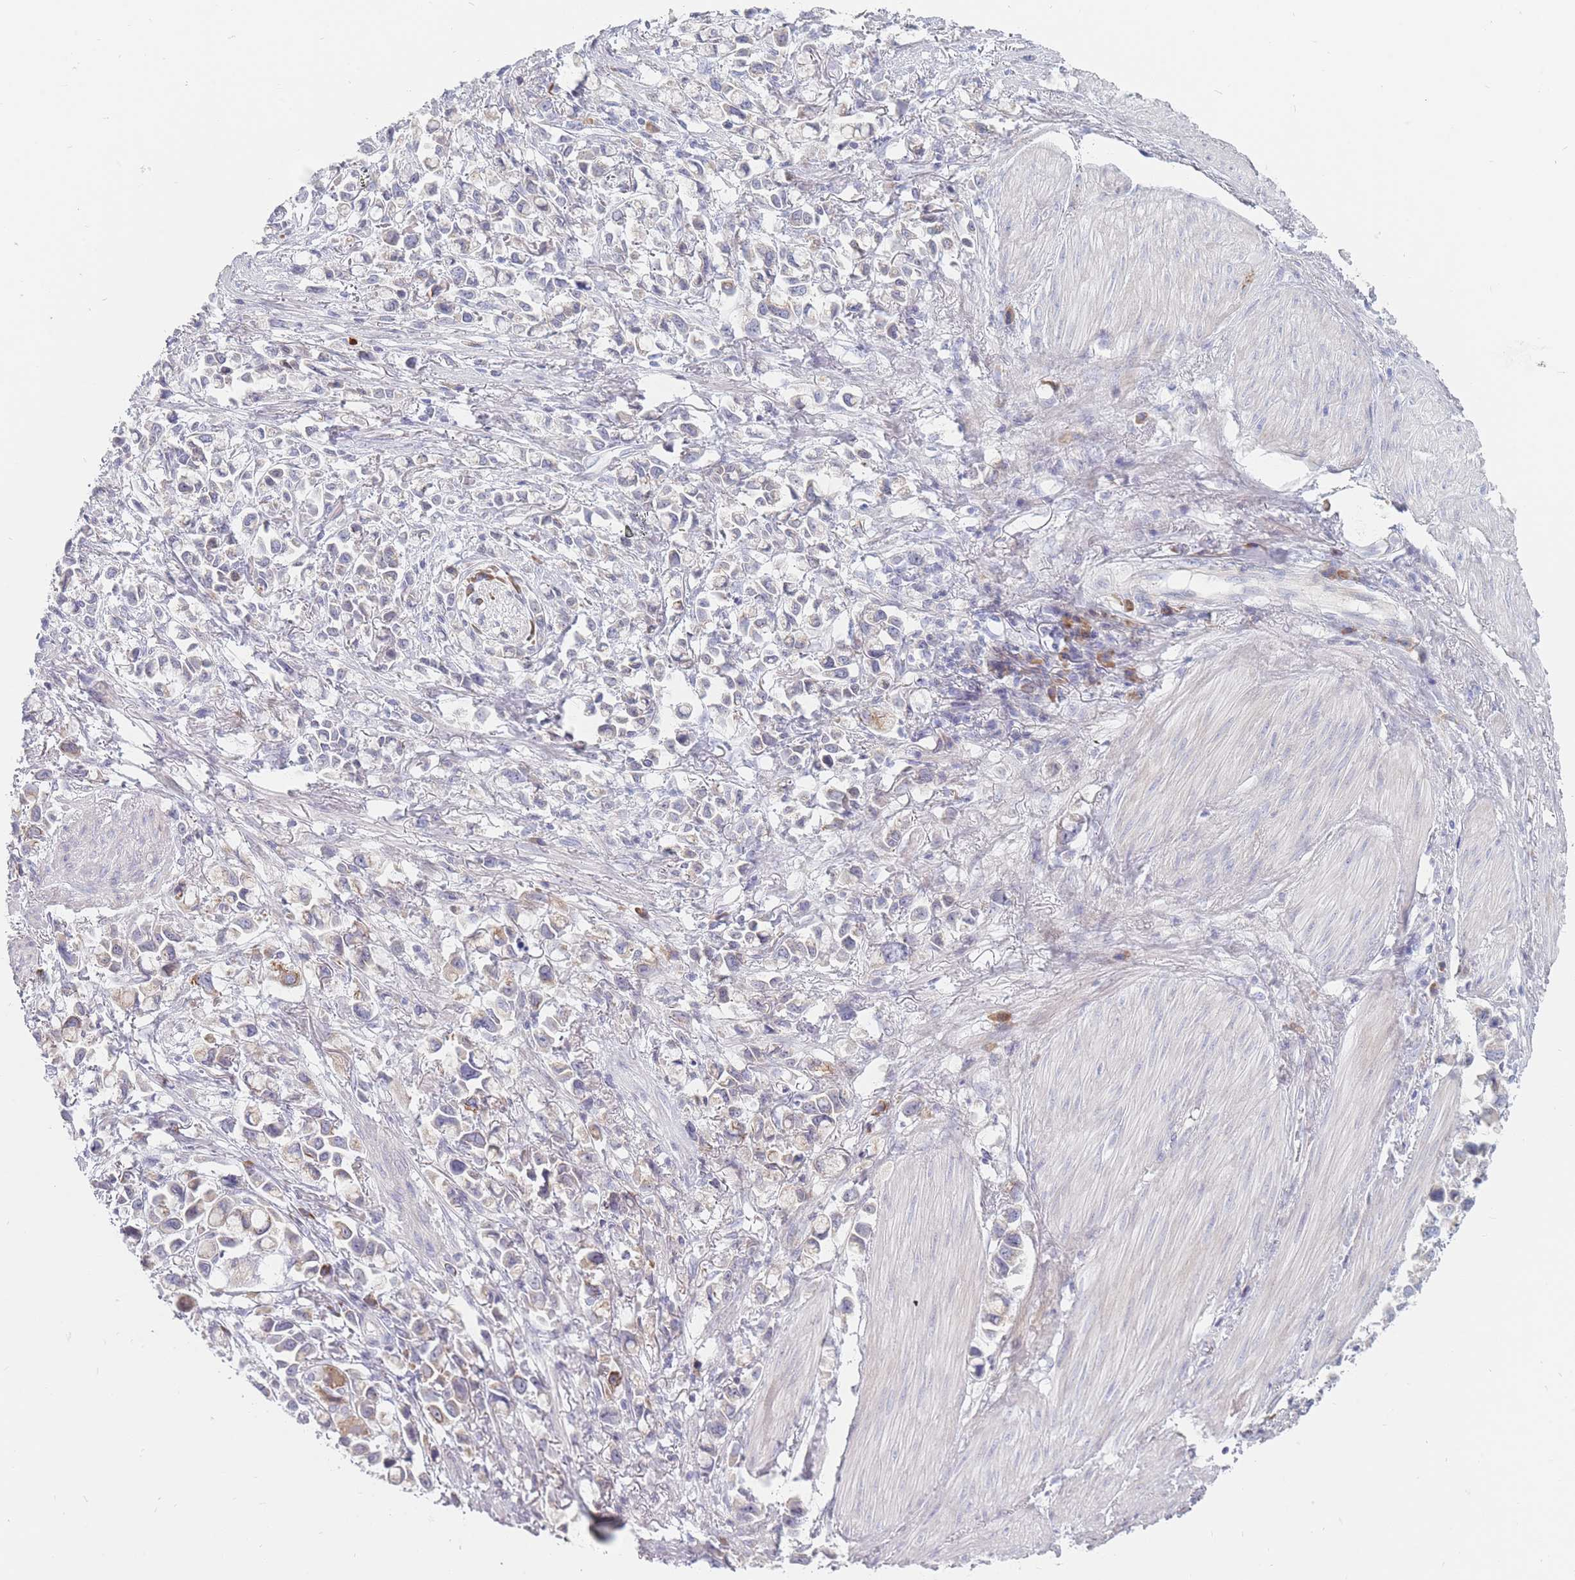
{"staining": {"intensity": "weak", "quantity": "<25%", "location": "cytoplasmic/membranous"}, "tissue": "stomach cancer", "cell_type": "Tumor cells", "image_type": "cancer", "snomed": [{"axis": "morphology", "description": "Adenocarcinoma, NOS"}, {"axis": "topography", "description": "Stomach"}], "caption": "Immunohistochemical staining of stomach adenocarcinoma displays no significant positivity in tumor cells. (Stains: DAB IHC with hematoxylin counter stain, Microscopy: brightfield microscopy at high magnification).", "gene": "SPATS1", "patient": {"sex": "female", "age": 81}}